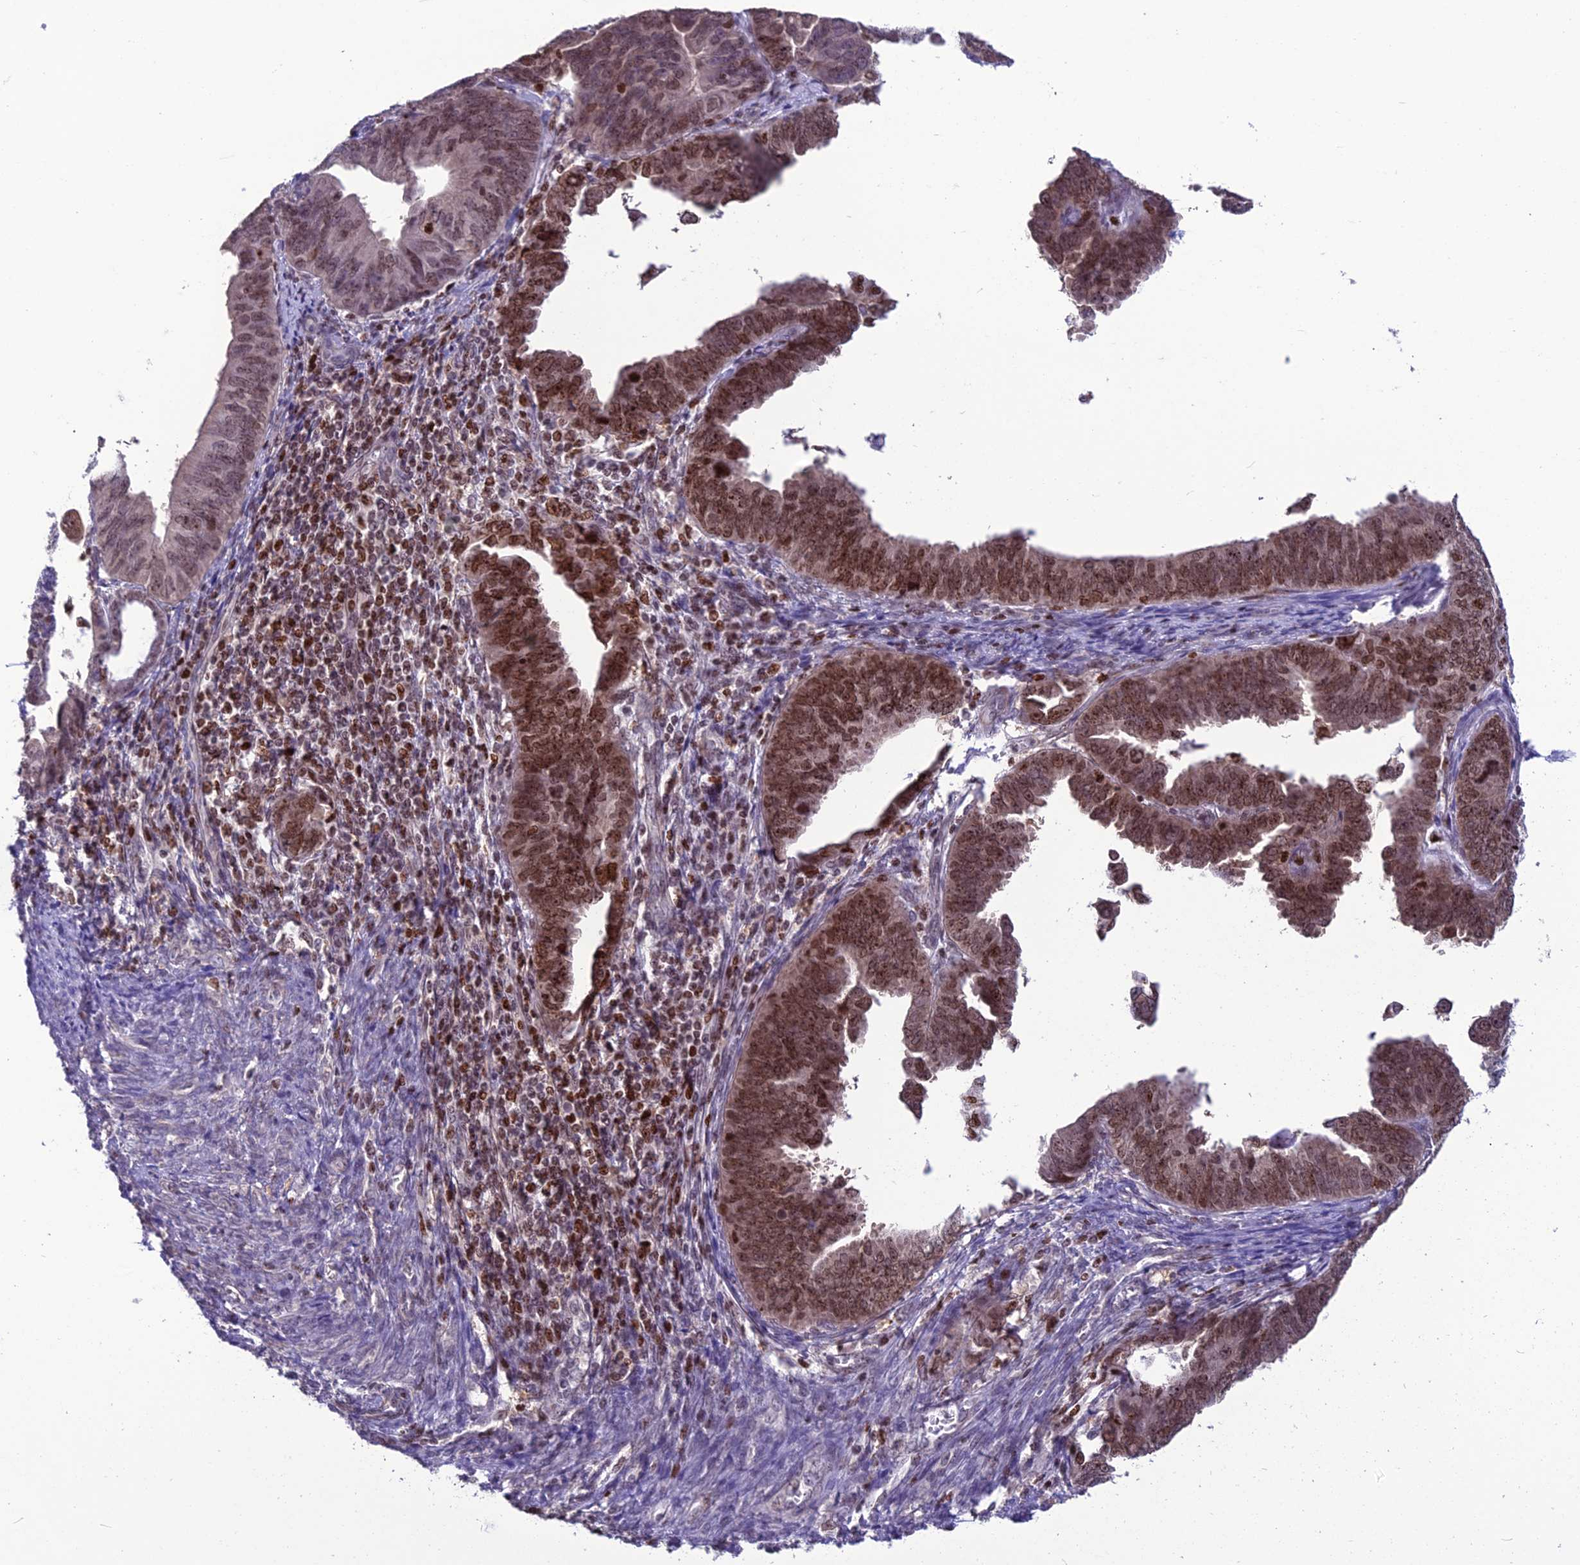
{"staining": {"intensity": "moderate", "quantity": ">75%", "location": "nuclear"}, "tissue": "endometrial cancer", "cell_type": "Tumor cells", "image_type": "cancer", "snomed": [{"axis": "morphology", "description": "Adenocarcinoma, NOS"}, {"axis": "topography", "description": "Endometrium"}], "caption": "A brown stain shows moderate nuclear staining of a protein in endometrial adenocarcinoma tumor cells.", "gene": "MIS12", "patient": {"sex": "female", "age": 75}}